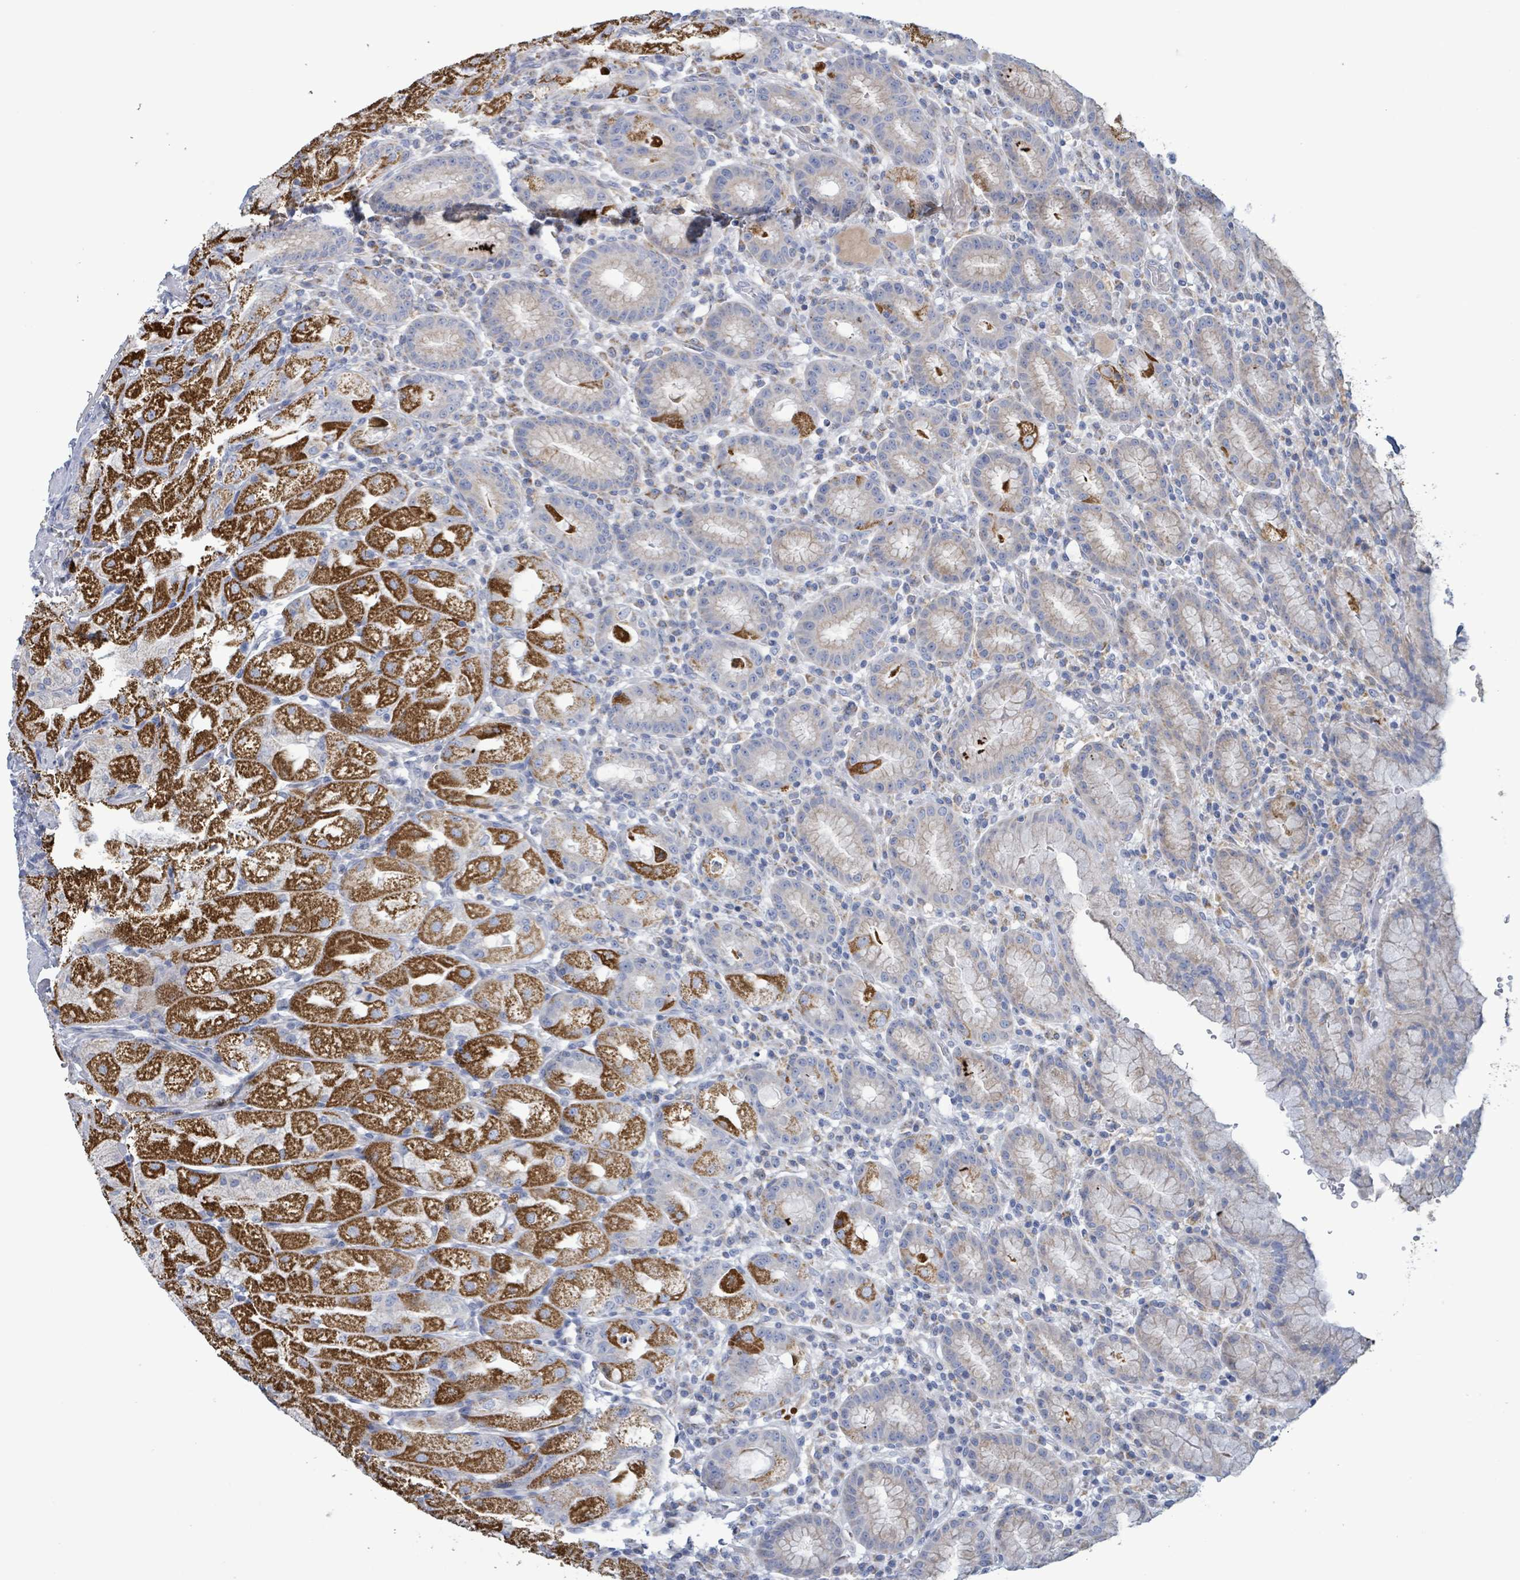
{"staining": {"intensity": "strong", "quantity": "25%-75%", "location": "cytoplasmic/membranous"}, "tissue": "stomach", "cell_type": "Glandular cells", "image_type": "normal", "snomed": [{"axis": "morphology", "description": "Normal tissue, NOS"}, {"axis": "topography", "description": "Stomach, upper"}], "caption": "DAB (3,3'-diaminobenzidine) immunohistochemical staining of benign stomach exhibits strong cytoplasmic/membranous protein positivity in approximately 25%-75% of glandular cells.", "gene": "AKR1C4", "patient": {"sex": "male", "age": 52}}